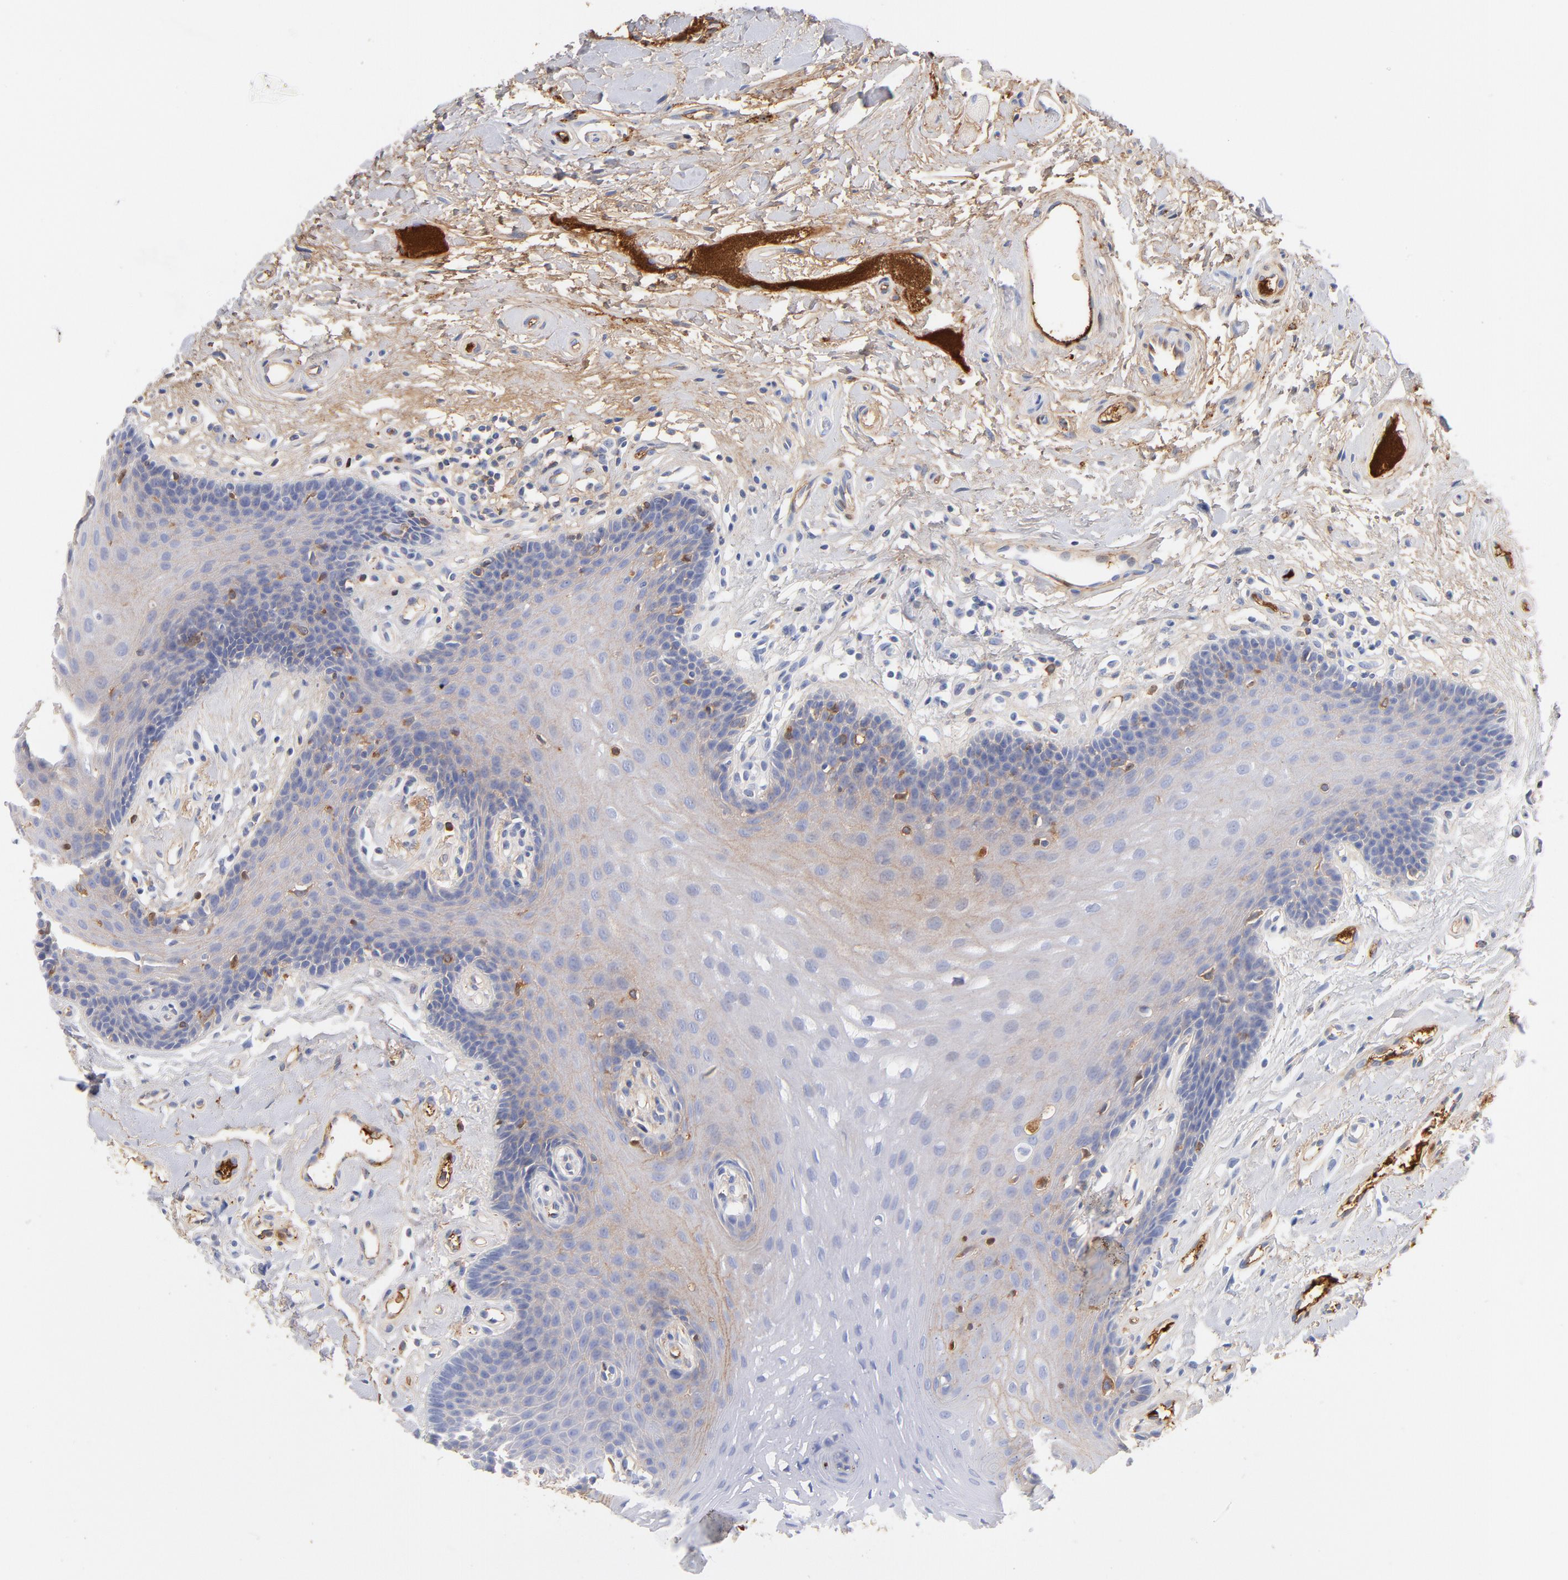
{"staining": {"intensity": "moderate", "quantity": "<25%", "location": "cytoplasmic/membranous"}, "tissue": "oral mucosa", "cell_type": "Squamous epithelial cells", "image_type": "normal", "snomed": [{"axis": "morphology", "description": "Normal tissue, NOS"}, {"axis": "topography", "description": "Oral tissue"}], "caption": "There is low levels of moderate cytoplasmic/membranous expression in squamous epithelial cells of benign oral mucosa, as demonstrated by immunohistochemical staining (brown color).", "gene": "C3", "patient": {"sex": "male", "age": 62}}